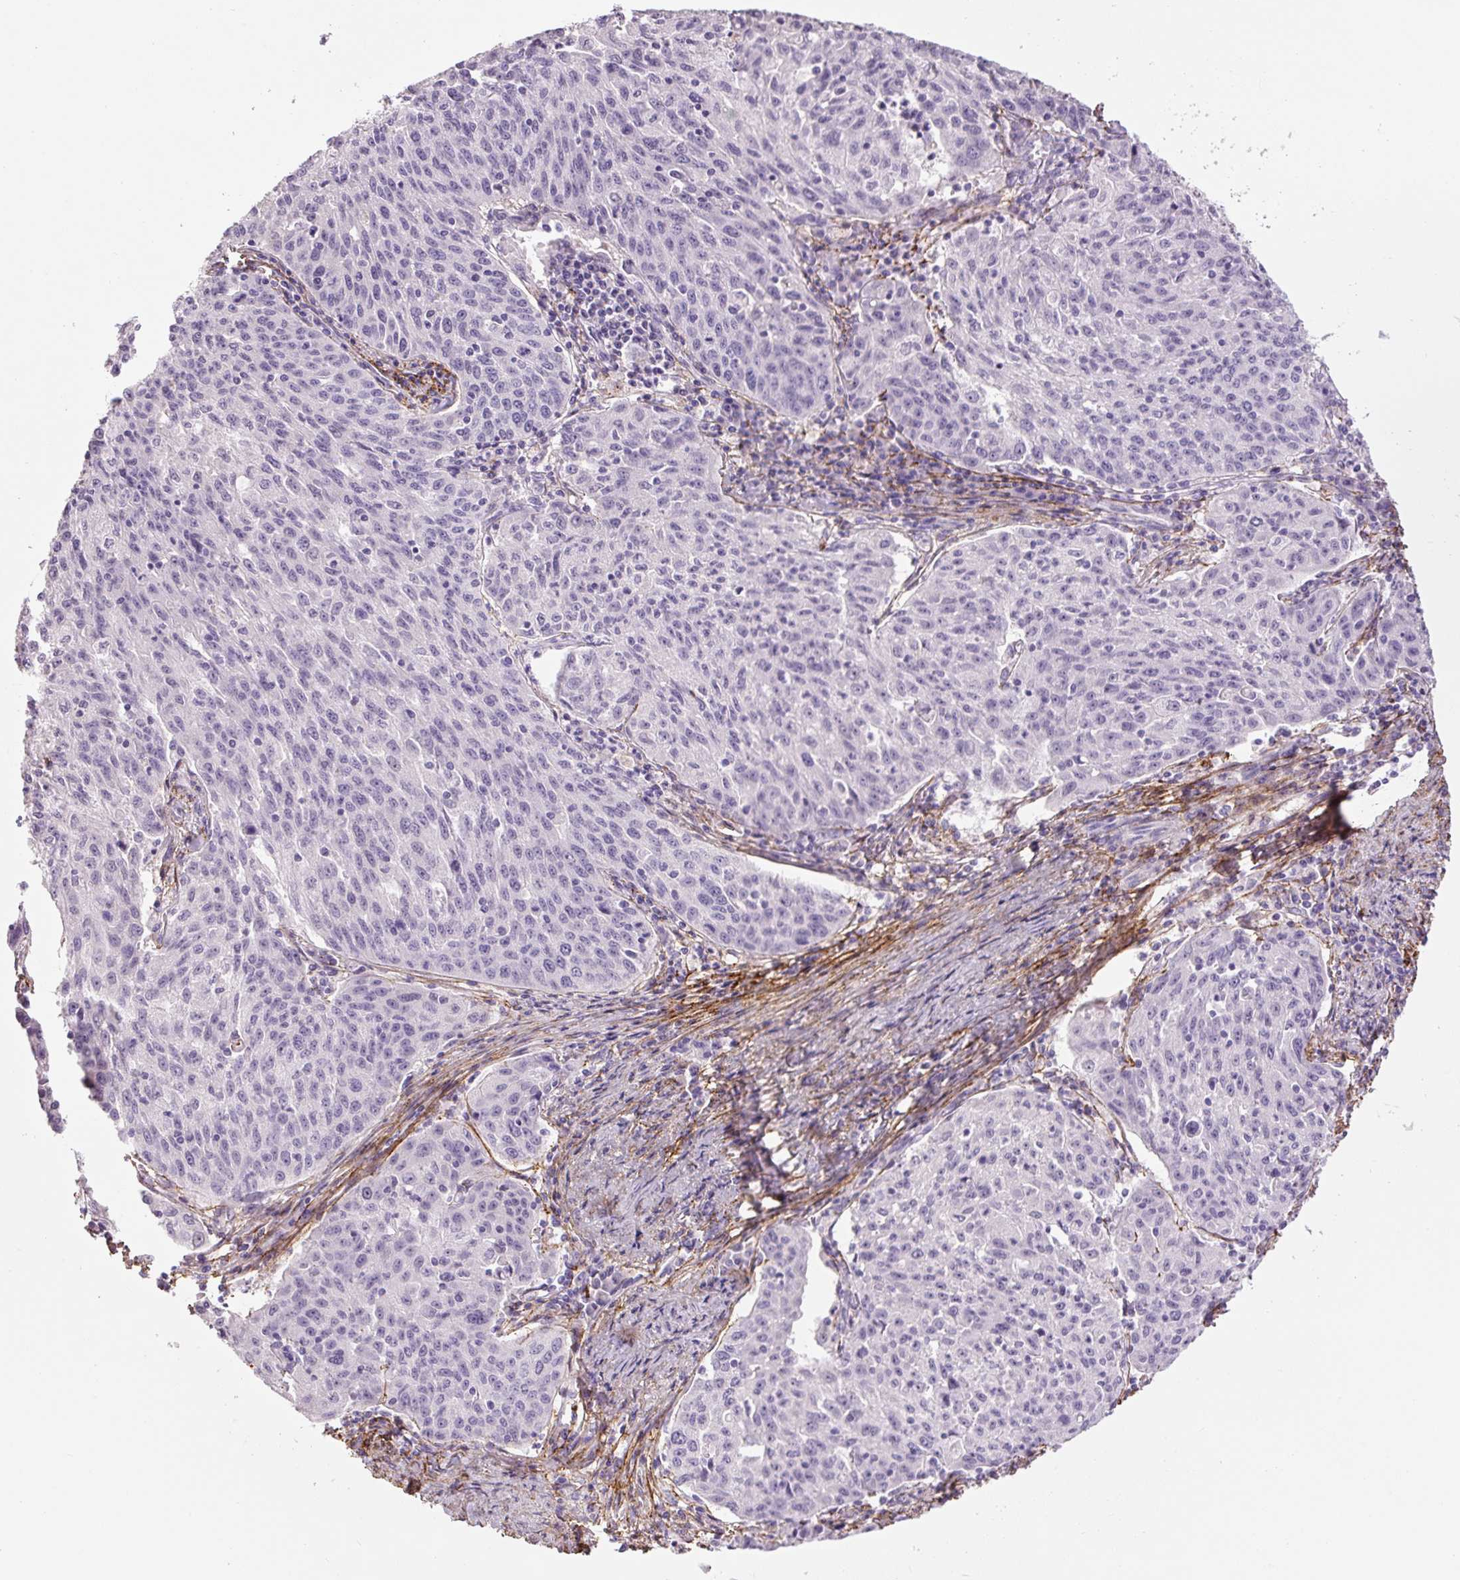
{"staining": {"intensity": "negative", "quantity": "none", "location": "none"}, "tissue": "lung cancer", "cell_type": "Tumor cells", "image_type": "cancer", "snomed": [{"axis": "morphology", "description": "Squamous cell carcinoma, NOS"}, {"axis": "morphology", "description": "Squamous cell carcinoma, metastatic, NOS"}, {"axis": "topography", "description": "Bronchus"}, {"axis": "topography", "description": "Lung"}], "caption": "The immunohistochemistry (IHC) image has no significant staining in tumor cells of lung squamous cell carcinoma tissue.", "gene": "FBN1", "patient": {"sex": "male", "age": 62}}